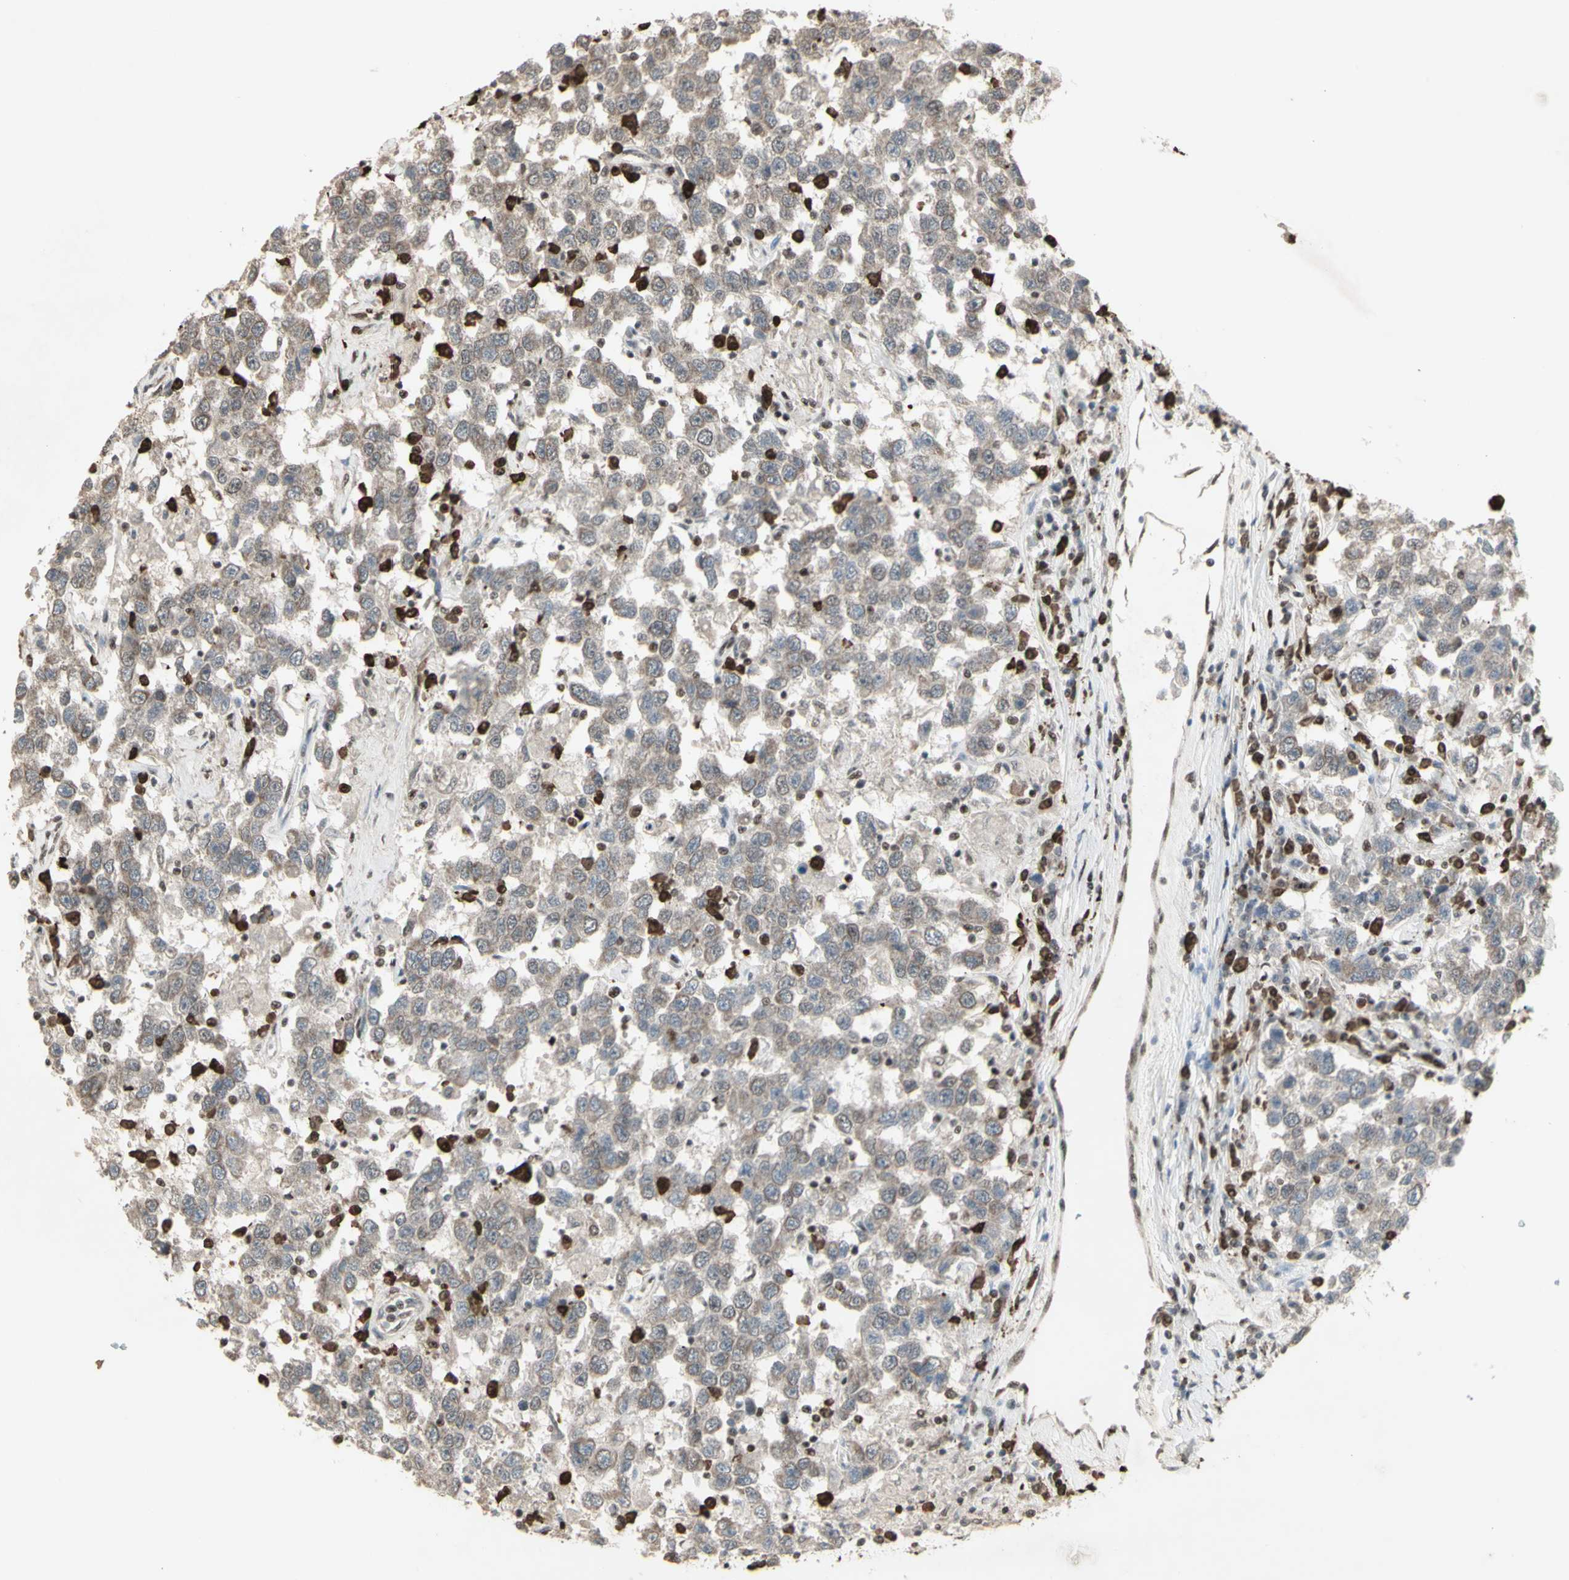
{"staining": {"intensity": "weak", "quantity": ">75%", "location": "cytoplasmic/membranous"}, "tissue": "testis cancer", "cell_type": "Tumor cells", "image_type": "cancer", "snomed": [{"axis": "morphology", "description": "Seminoma, NOS"}, {"axis": "topography", "description": "Testis"}], "caption": "This photomicrograph displays testis seminoma stained with IHC to label a protein in brown. The cytoplasmic/membranous of tumor cells show weak positivity for the protein. Nuclei are counter-stained blue.", "gene": "CCNT1", "patient": {"sex": "male", "age": 41}}